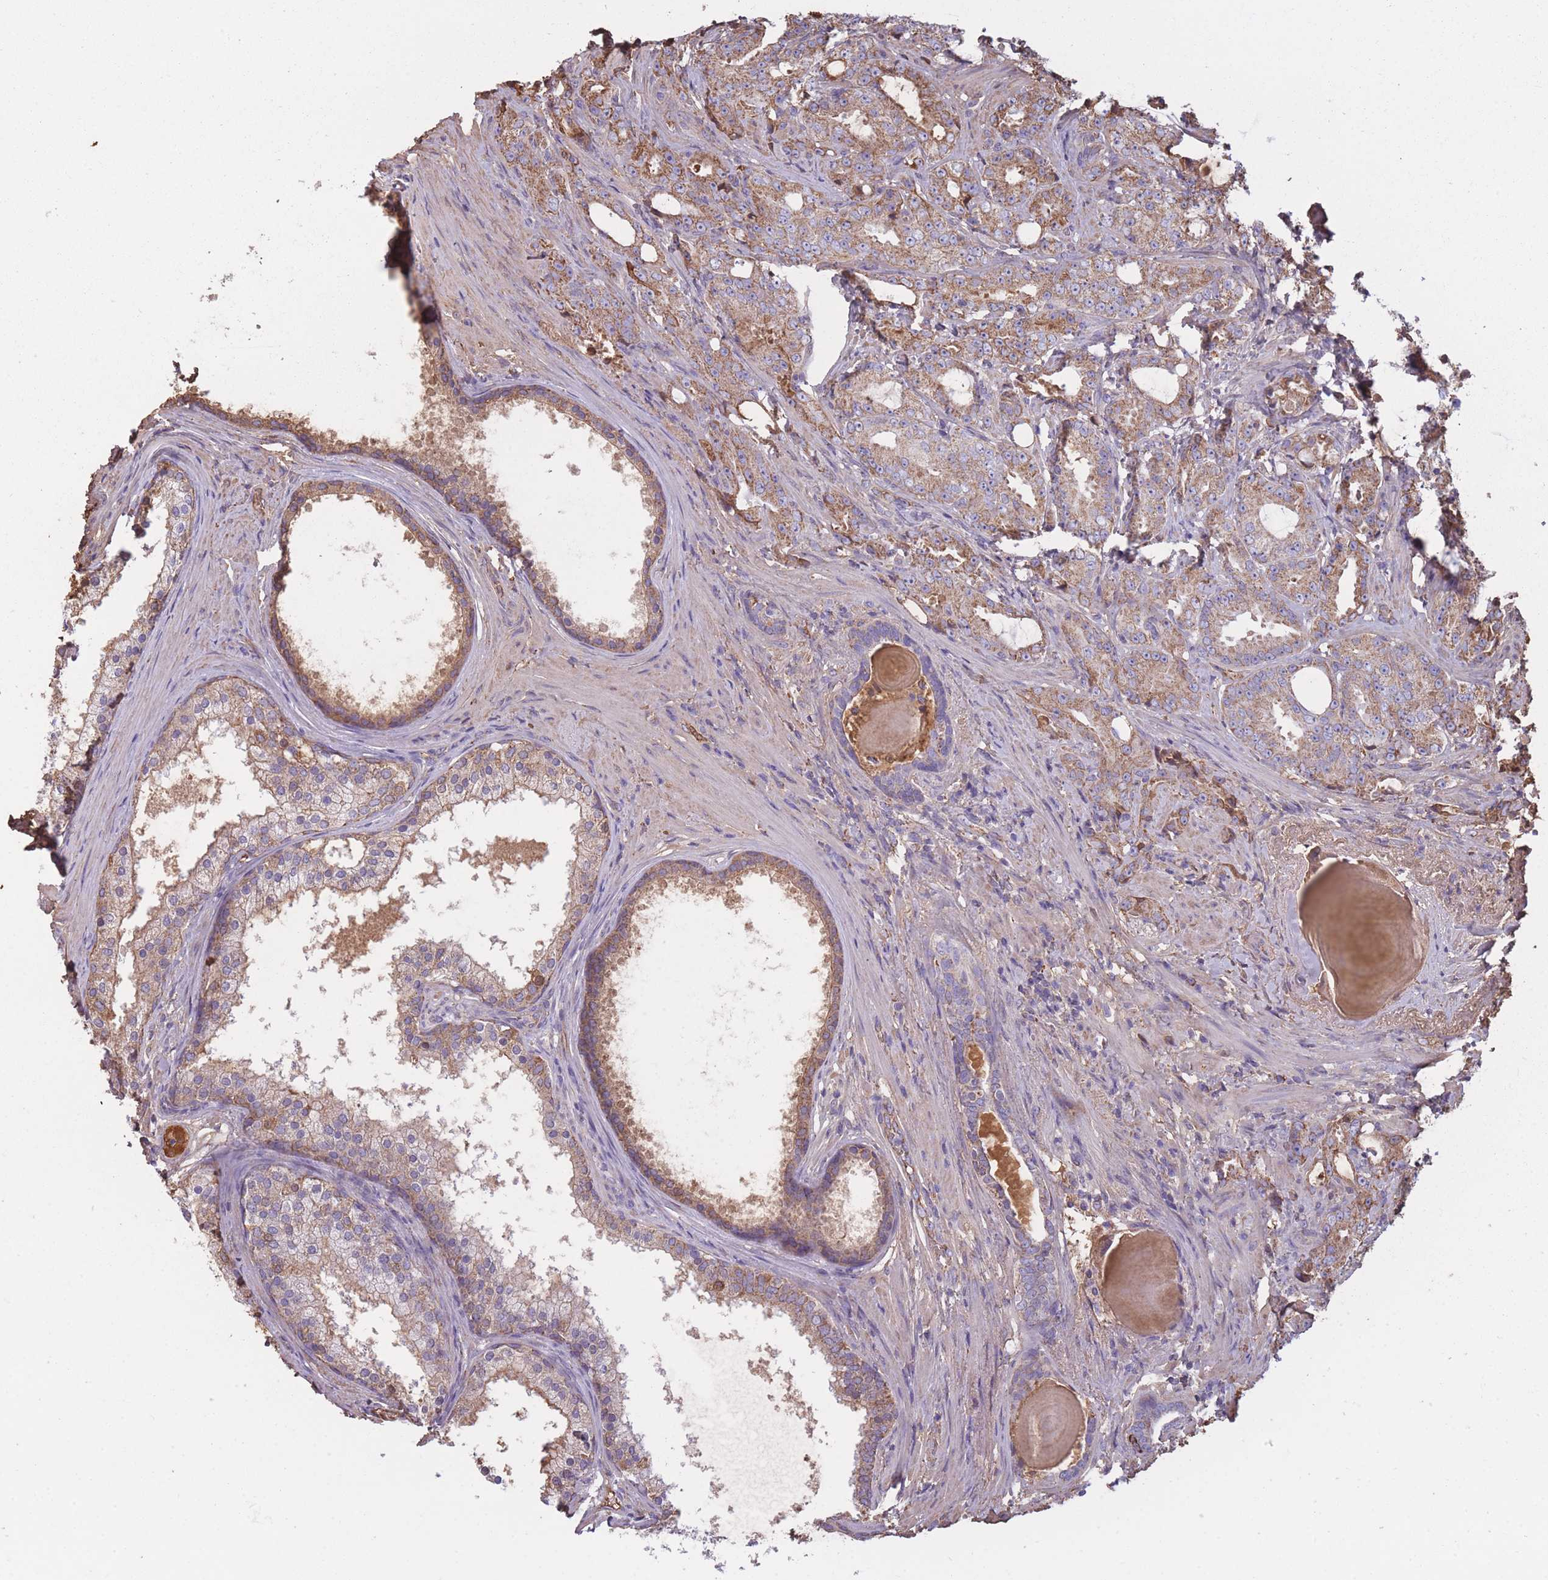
{"staining": {"intensity": "moderate", "quantity": ">75%", "location": "cytoplasmic/membranous"}, "tissue": "prostate cancer", "cell_type": "Tumor cells", "image_type": "cancer", "snomed": [{"axis": "morphology", "description": "Adenocarcinoma, High grade"}, {"axis": "topography", "description": "Prostate"}], "caption": "Prostate high-grade adenocarcinoma stained with DAB immunohistochemistry (IHC) reveals medium levels of moderate cytoplasmic/membranous staining in about >75% of tumor cells.", "gene": "KAT2A", "patient": {"sex": "male", "age": 69}}